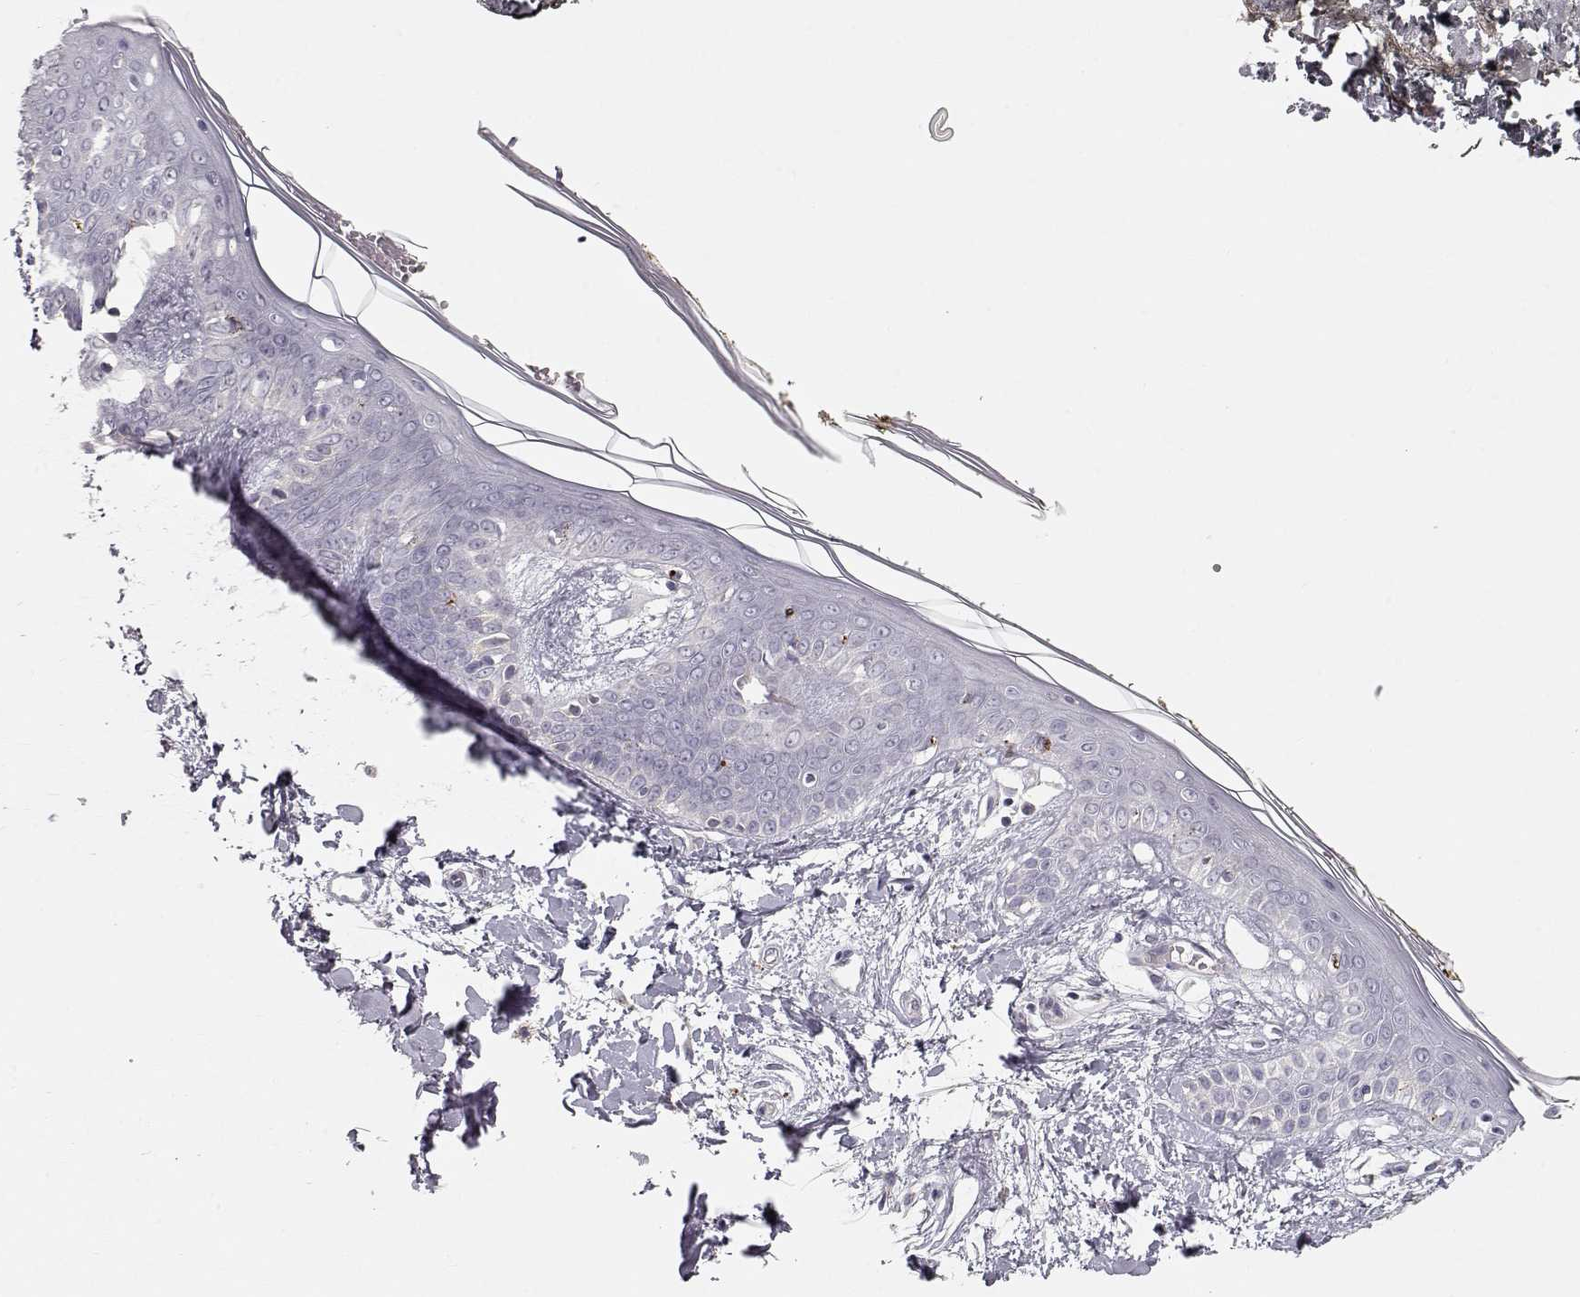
{"staining": {"intensity": "negative", "quantity": "none", "location": "none"}, "tissue": "skin", "cell_type": "Fibroblasts", "image_type": "normal", "snomed": [{"axis": "morphology", "description": "Normal tissue, NOS"}, {"axis": "topography", "description": "Skin"}], "caption": "This is an immunohistochemistry histopathology image of unremarkable human skin. There is no staining in fibroblasts.", "gene": "ARHGAP8", "patient": {"sex": "female", "age": 34}}